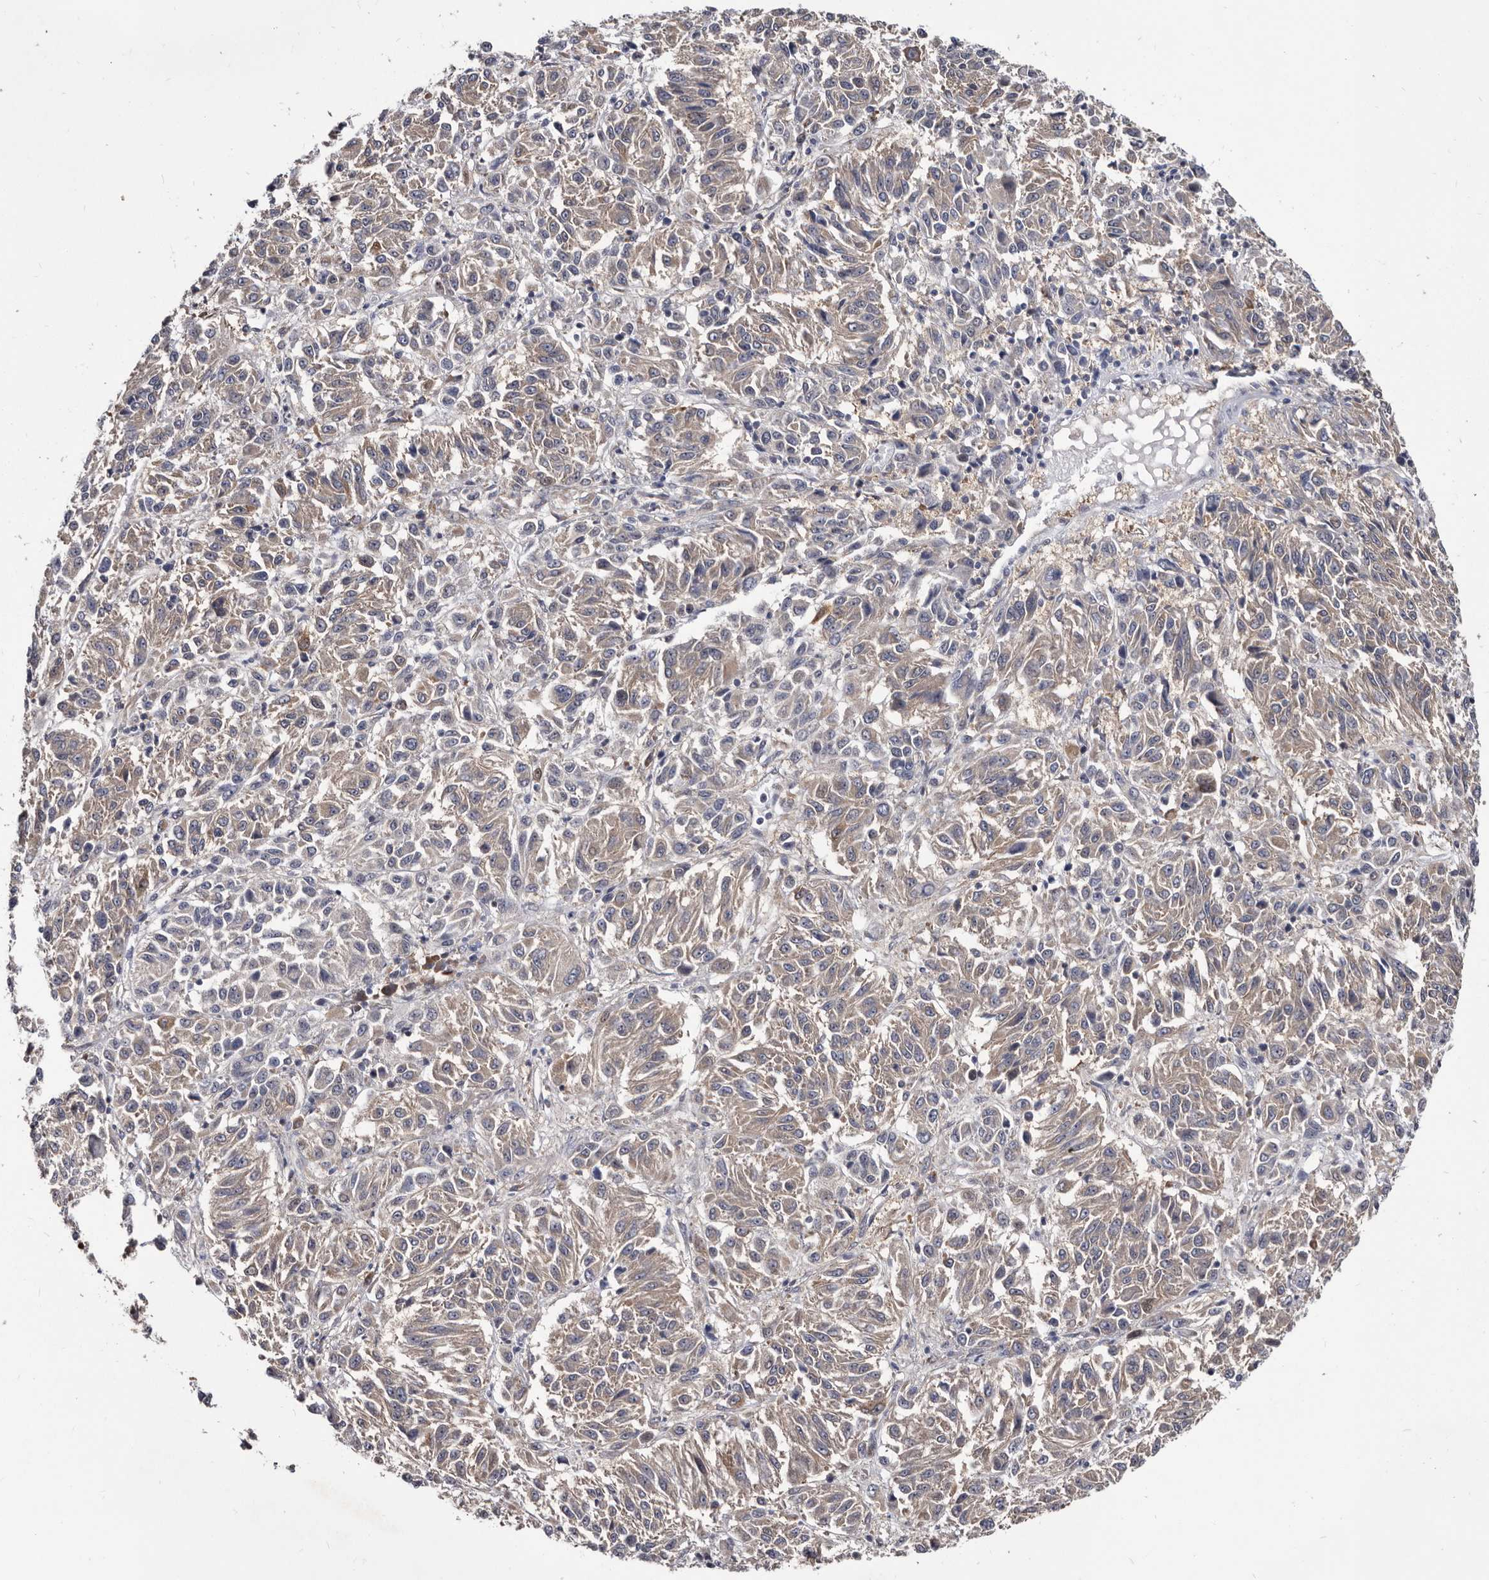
{"staining": {"intensity": "weak", "quantity": ">75%", "location": "cytoplasmic/membranous"}, "tissue": "melanoma", "cell_type": "Tumor cells", "image_type": "cancer", "snomed": [{"axis": "morphology", "description": "Malignant melanoma, Metastatic site"}, {"axis": "topography", "description": "Lung"}], "caption": "A brown stain highlights weak cytoplasmic/membranous expression of a protein in malignant melanoma (metastatic site) tumor cells.", "gene": "ABCF2", "patient": {"sex": "male", "age": 64}}